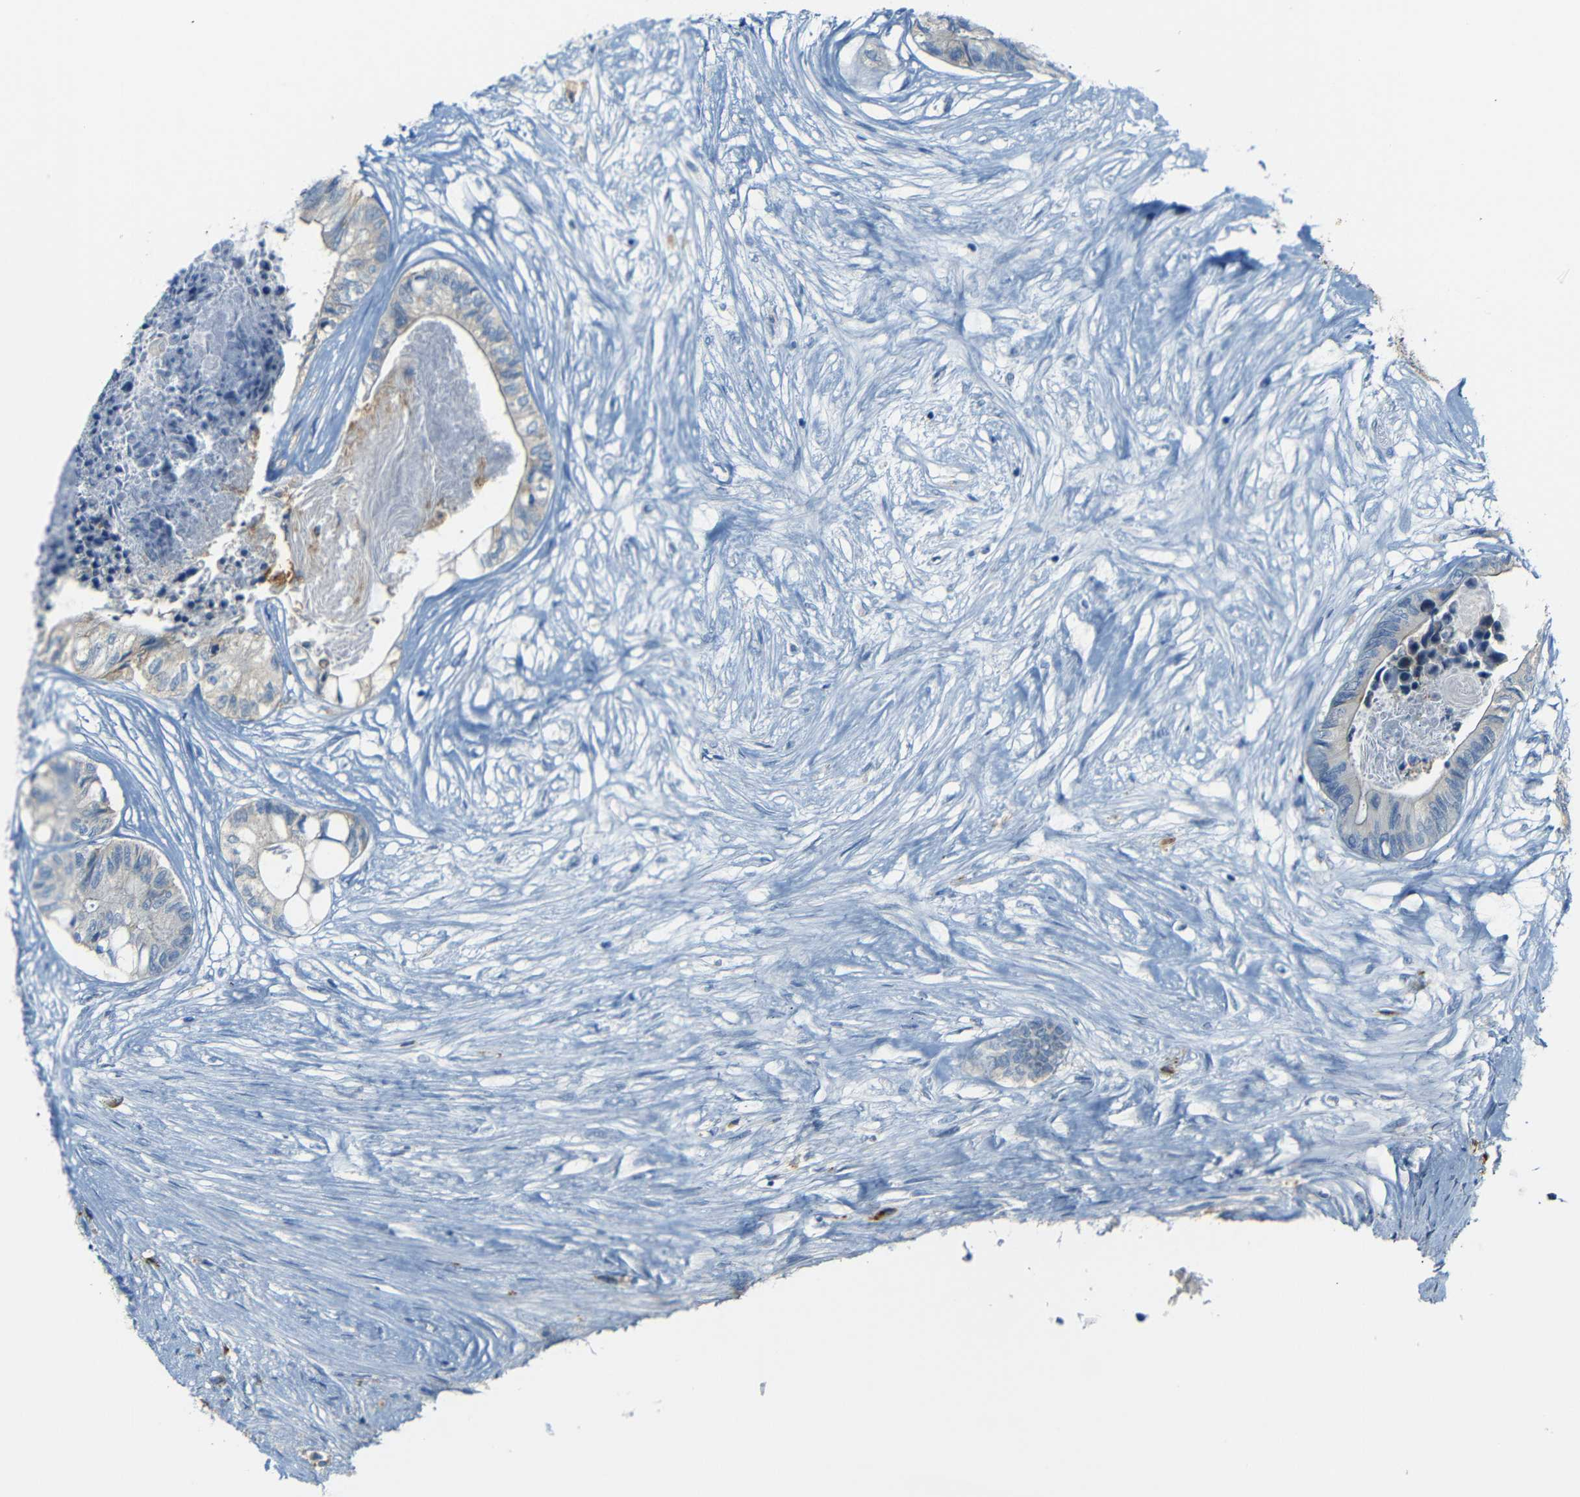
{"staining": {"intensity": "weak", "quantity": "<25%", "location": "cytoplasmic/membranous"}, "tissue": "colorectal cancer", "cell_type": "Tumor cells", "image_type": "cancer", "snomed": [{"axis": "morphology", "description": "Adenocarcinoma, NOS"}, {"axis": "topography", "description": "Rectum"}], "caption": "An immunohistochemistry histopathology image of colorectal cancer (adenocarcinoma) is shown. There is no staining in tumor cells of colorectal cancer (adenocarcinoma).", "gene": "FCRL1", "patient": {"sex": "male", "age": 63}}